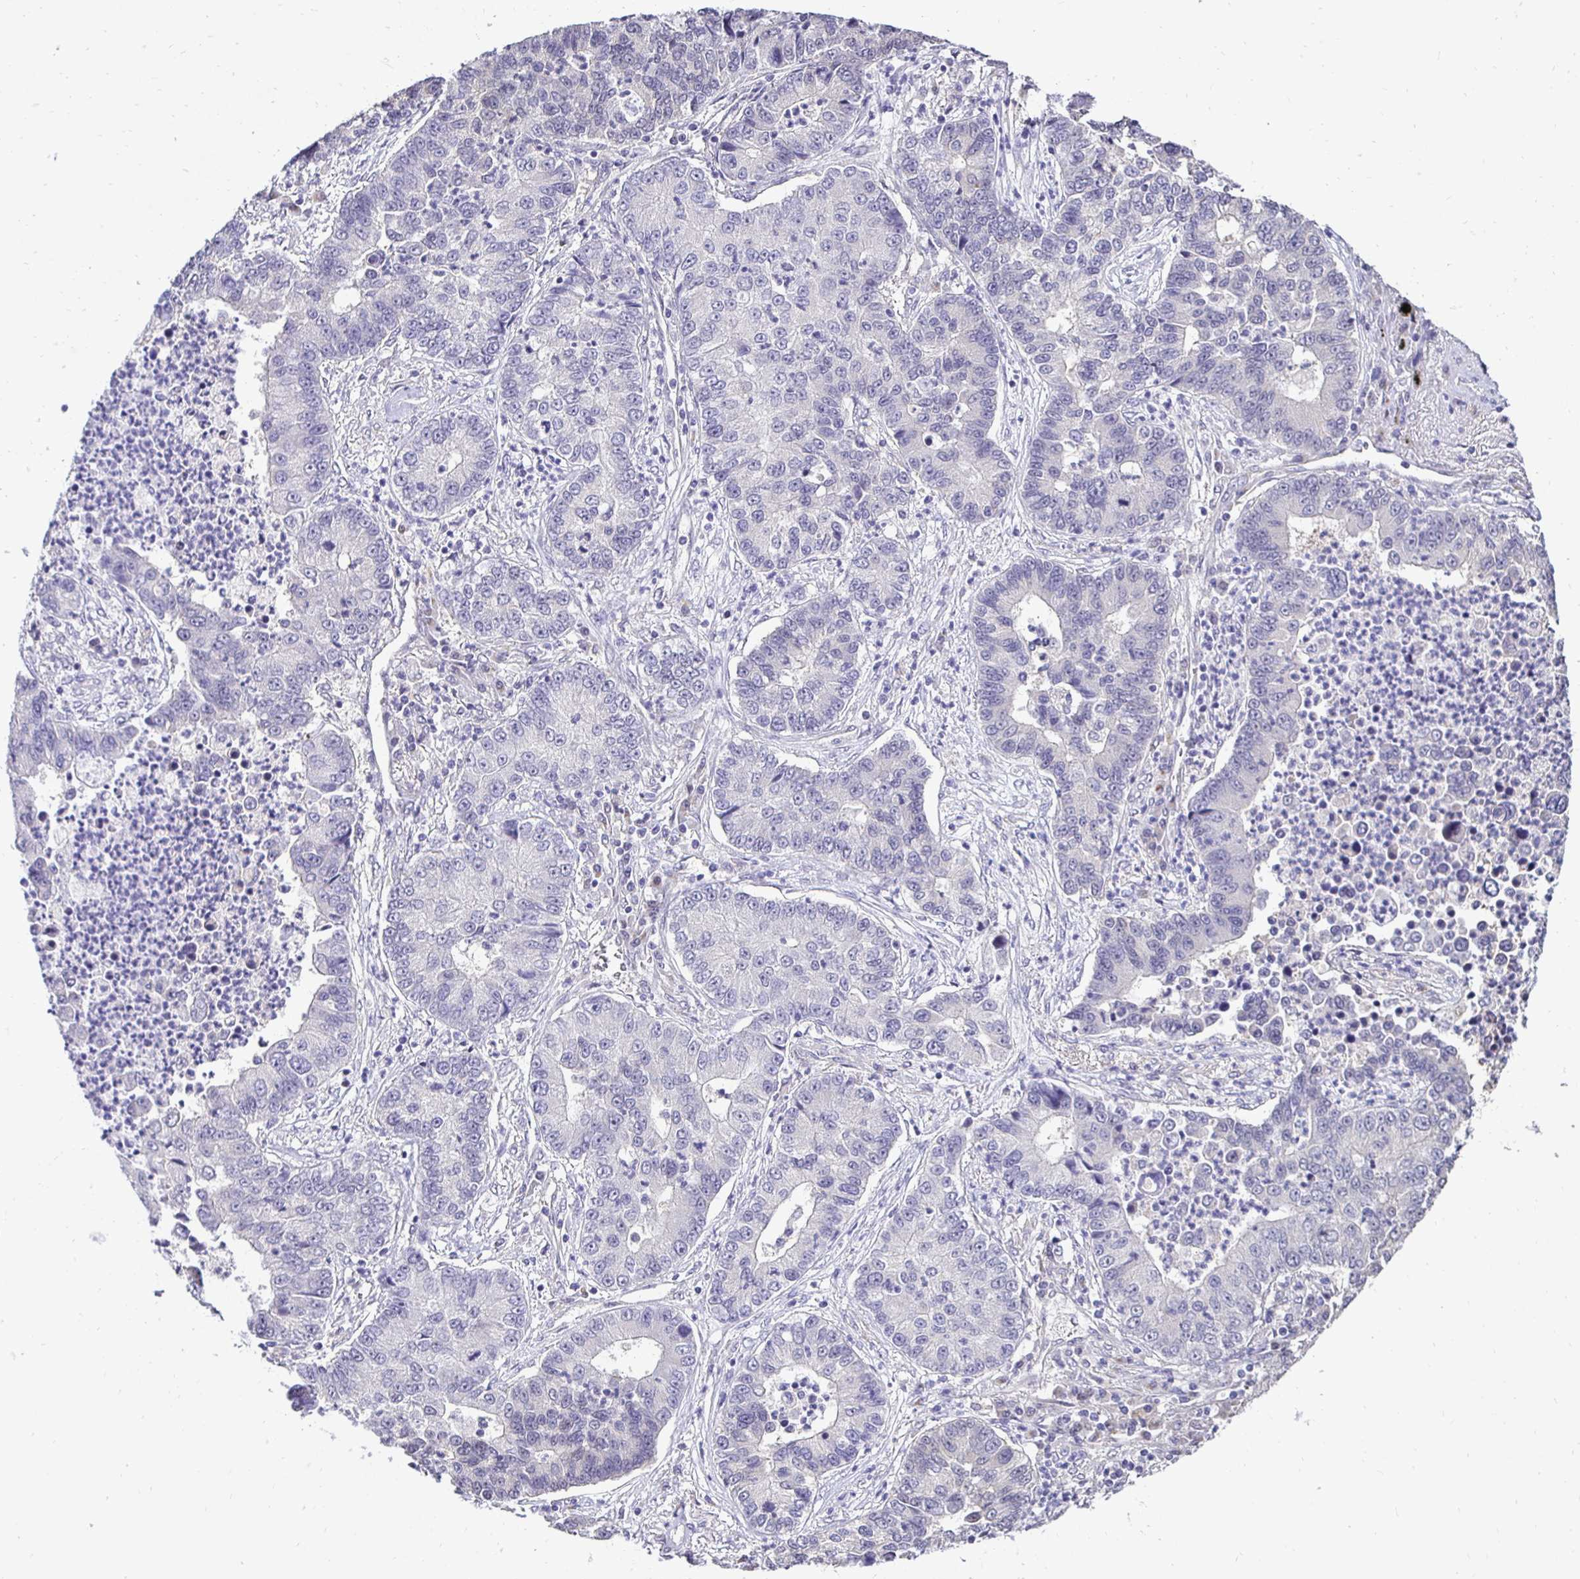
{"staining": {"intensity": "negative", "quantity": "none", "location": "none"}, "tissue": "lung cancer", "cell_type": "Tumor cells", "image_type": "cancer", "snomed": [{"axis": "morphology", "description": "Adenocarcinoma, NOS"}, {"axis": "topography", "description": "Lung"}], "caption": "High magnification brightfield microscopy of lung cancer (adenocarcinoma) stained with DAB (brown) and counterstained with hematoxylin (blue): tumor cells show no significant staining. (Brightfield microscopy of DAB IHC at high magnification).", "gene": "SLC9A1", "patient": {"sex": "female", "age": 57}}